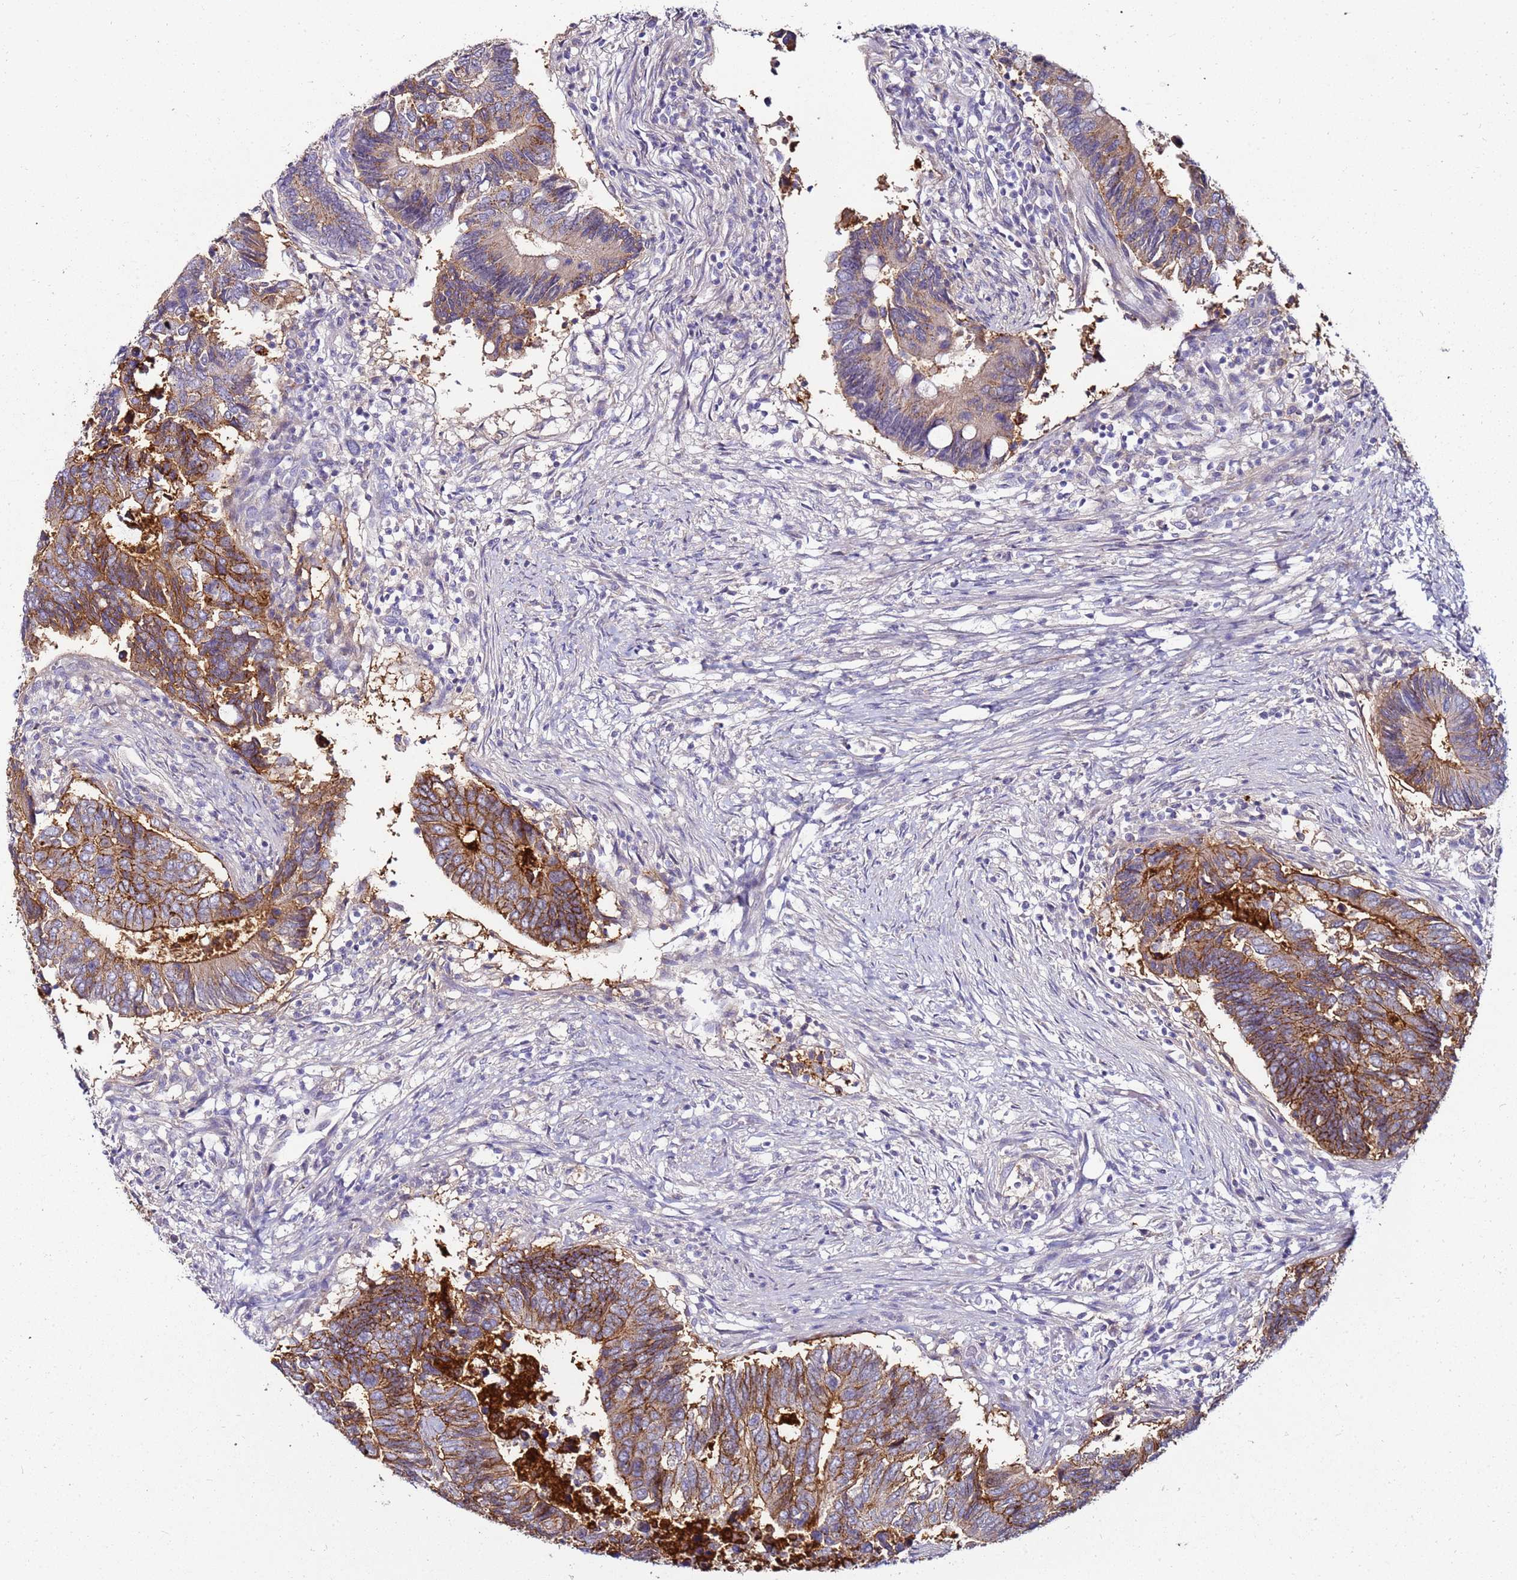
{"staining": {"intensity": "strong", "quantity": ">75%", "location": "cytoplasmic/membranous"}, "tissue": "colorectal cancer", "cell_type": "Tumor cells", "image_type": "cancer", "snomed": [{"axis": "morphology", "description": "Adenocarcinoma, NOS"}, {"axis": "topography", "description": "Colon"}], "caption": "Strong cytoplasmic/membranous protein expression is present in about >75% of tumor cells in colorectal cancer.", "gene": "GPN3", "patient": {"sex": "male", "age": 87}}